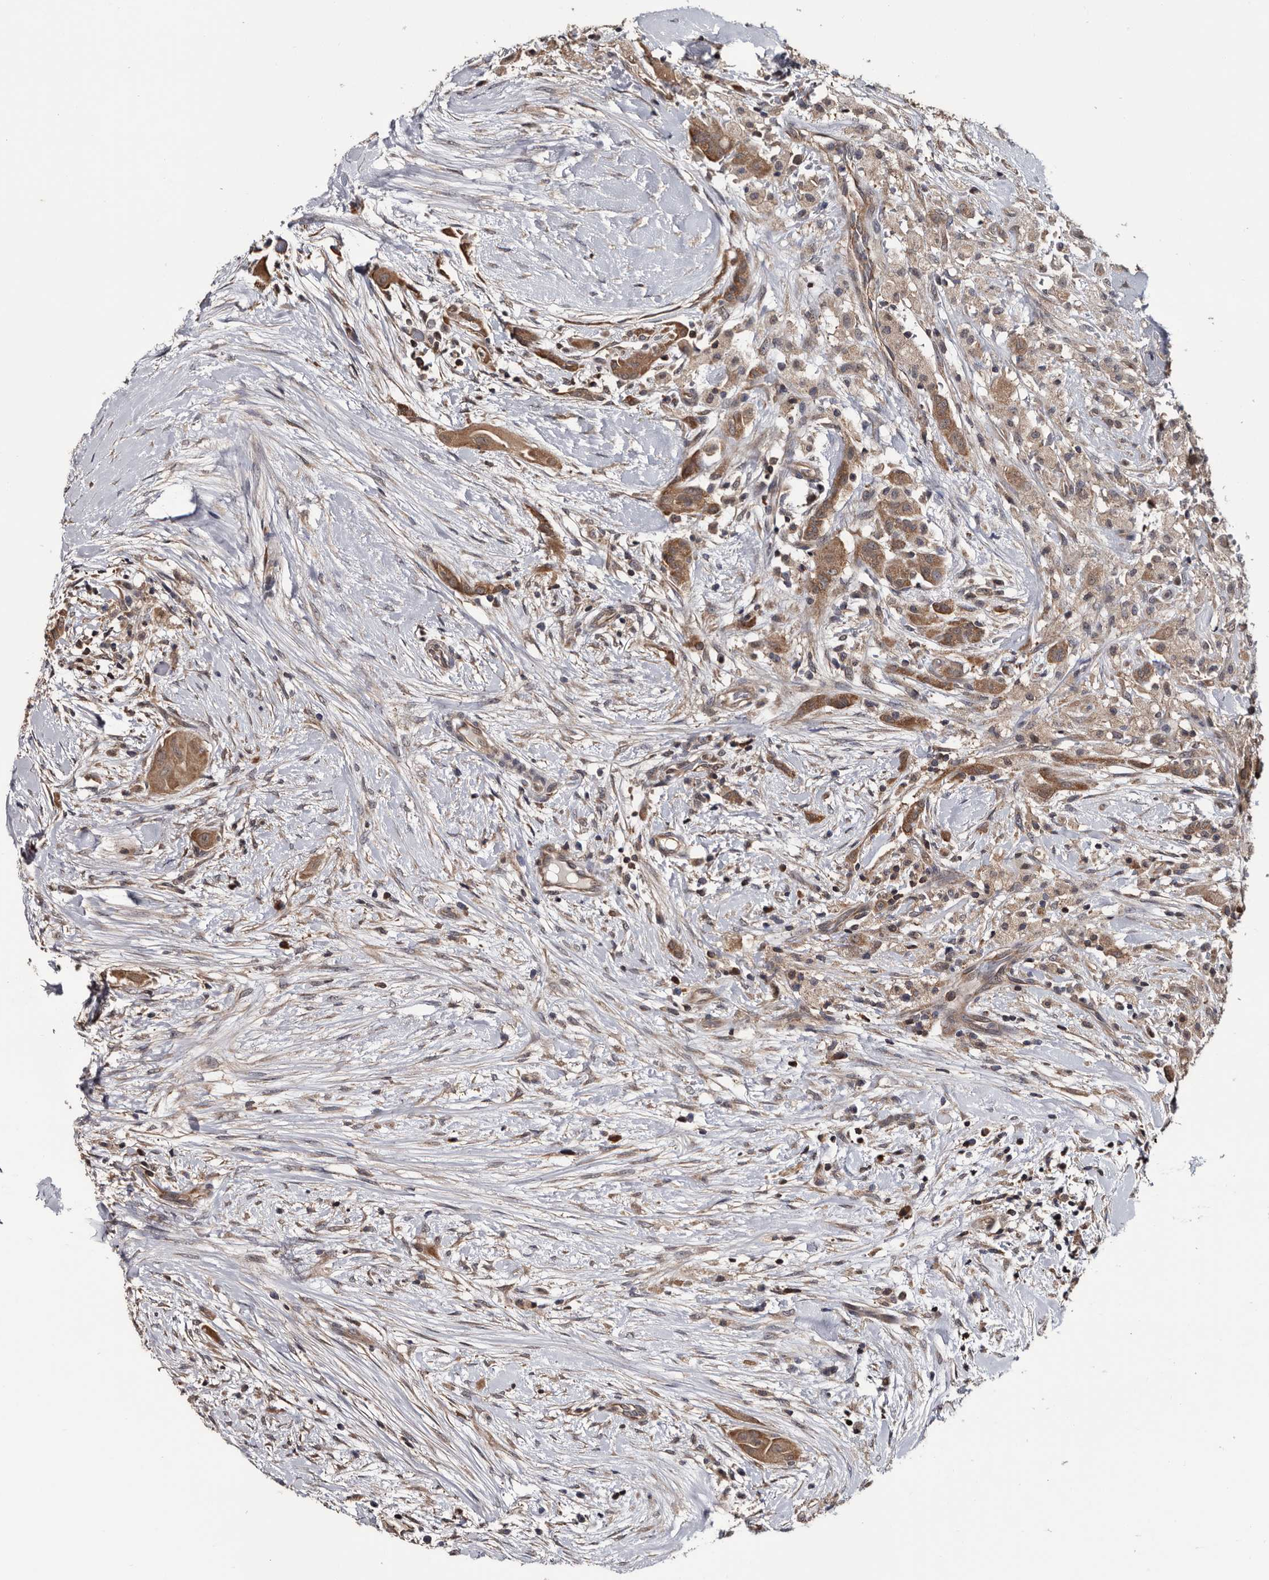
{"staining": {"intensity": "moderate", "quantity": ">75%", "location": "cytoplasmic/membranous"}, "tissue": "thyroid cancer", "cell_type": "Tumor cells", "image_type": "cancer", "snomed": [{"axis": "morphology", "description": "Papillary adenocarcinoma, NOS"}, {"axis": "topography", "description": "Thyroid gland"}], "caption": "Thyroid cancer (papillary adenocarcinoma) stained with a protein marker demonstrates moderate staining in tumor cells.", "gene": "TTI2", "patient": {"sex": "female", "age": 59}}